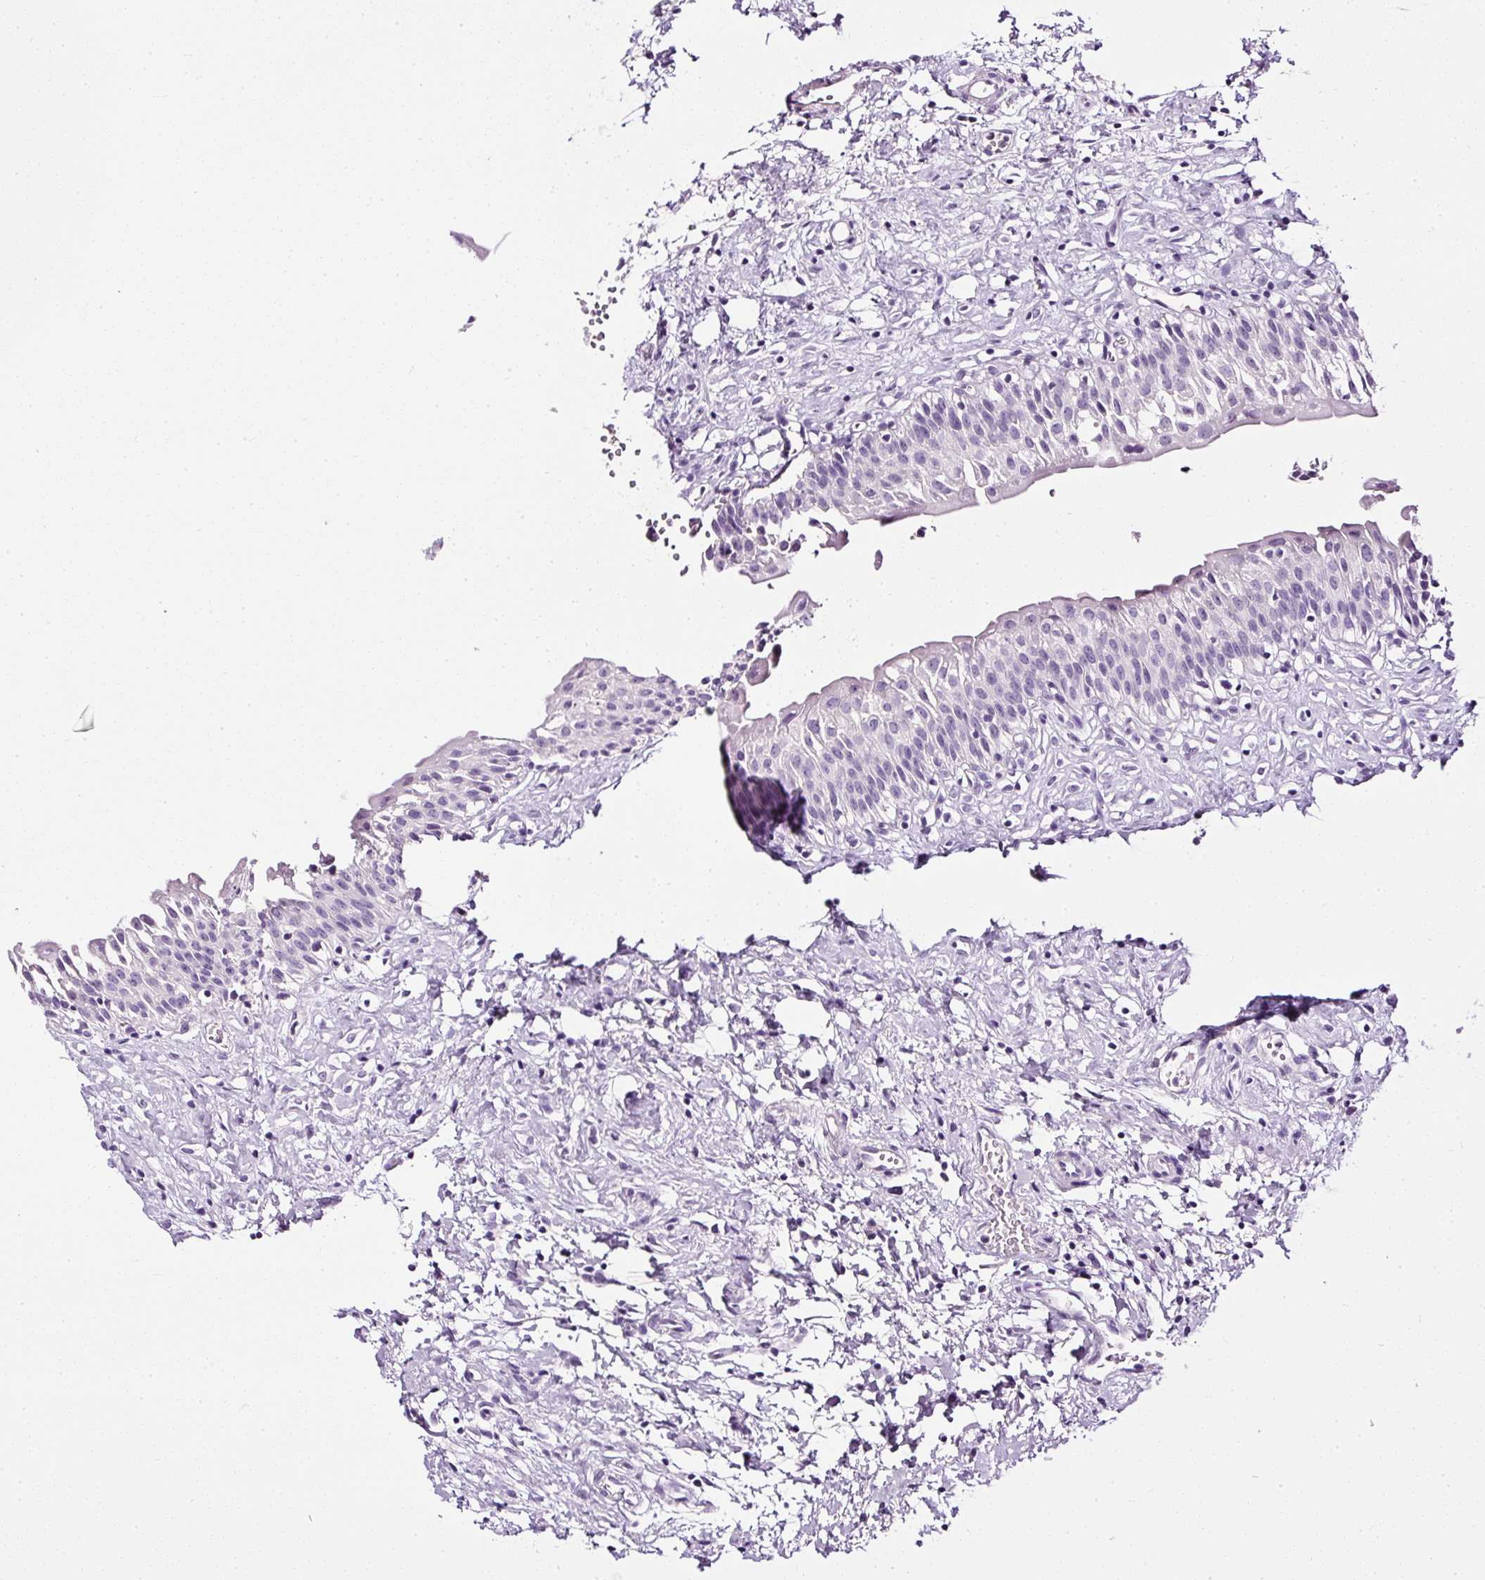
{"staining": {"intensity": "negative", "quantity": "none", "location": "none"}, "tissue": "urinary bladder", "cell_type": "Urothelial cells", "image_type": "normal", "snomed": [{"axis": "morphology", "description": "Normal tissue, NOS"}, {"axis": "topography", "description": "Urinary bladder"}], "caption": "DAB immunohistochemical staining of normal human urinary bladder reveals no significant staining in urothelial cells.", "gene": "ATP2A1", "patient": {"sex": "male", "age": 51}}